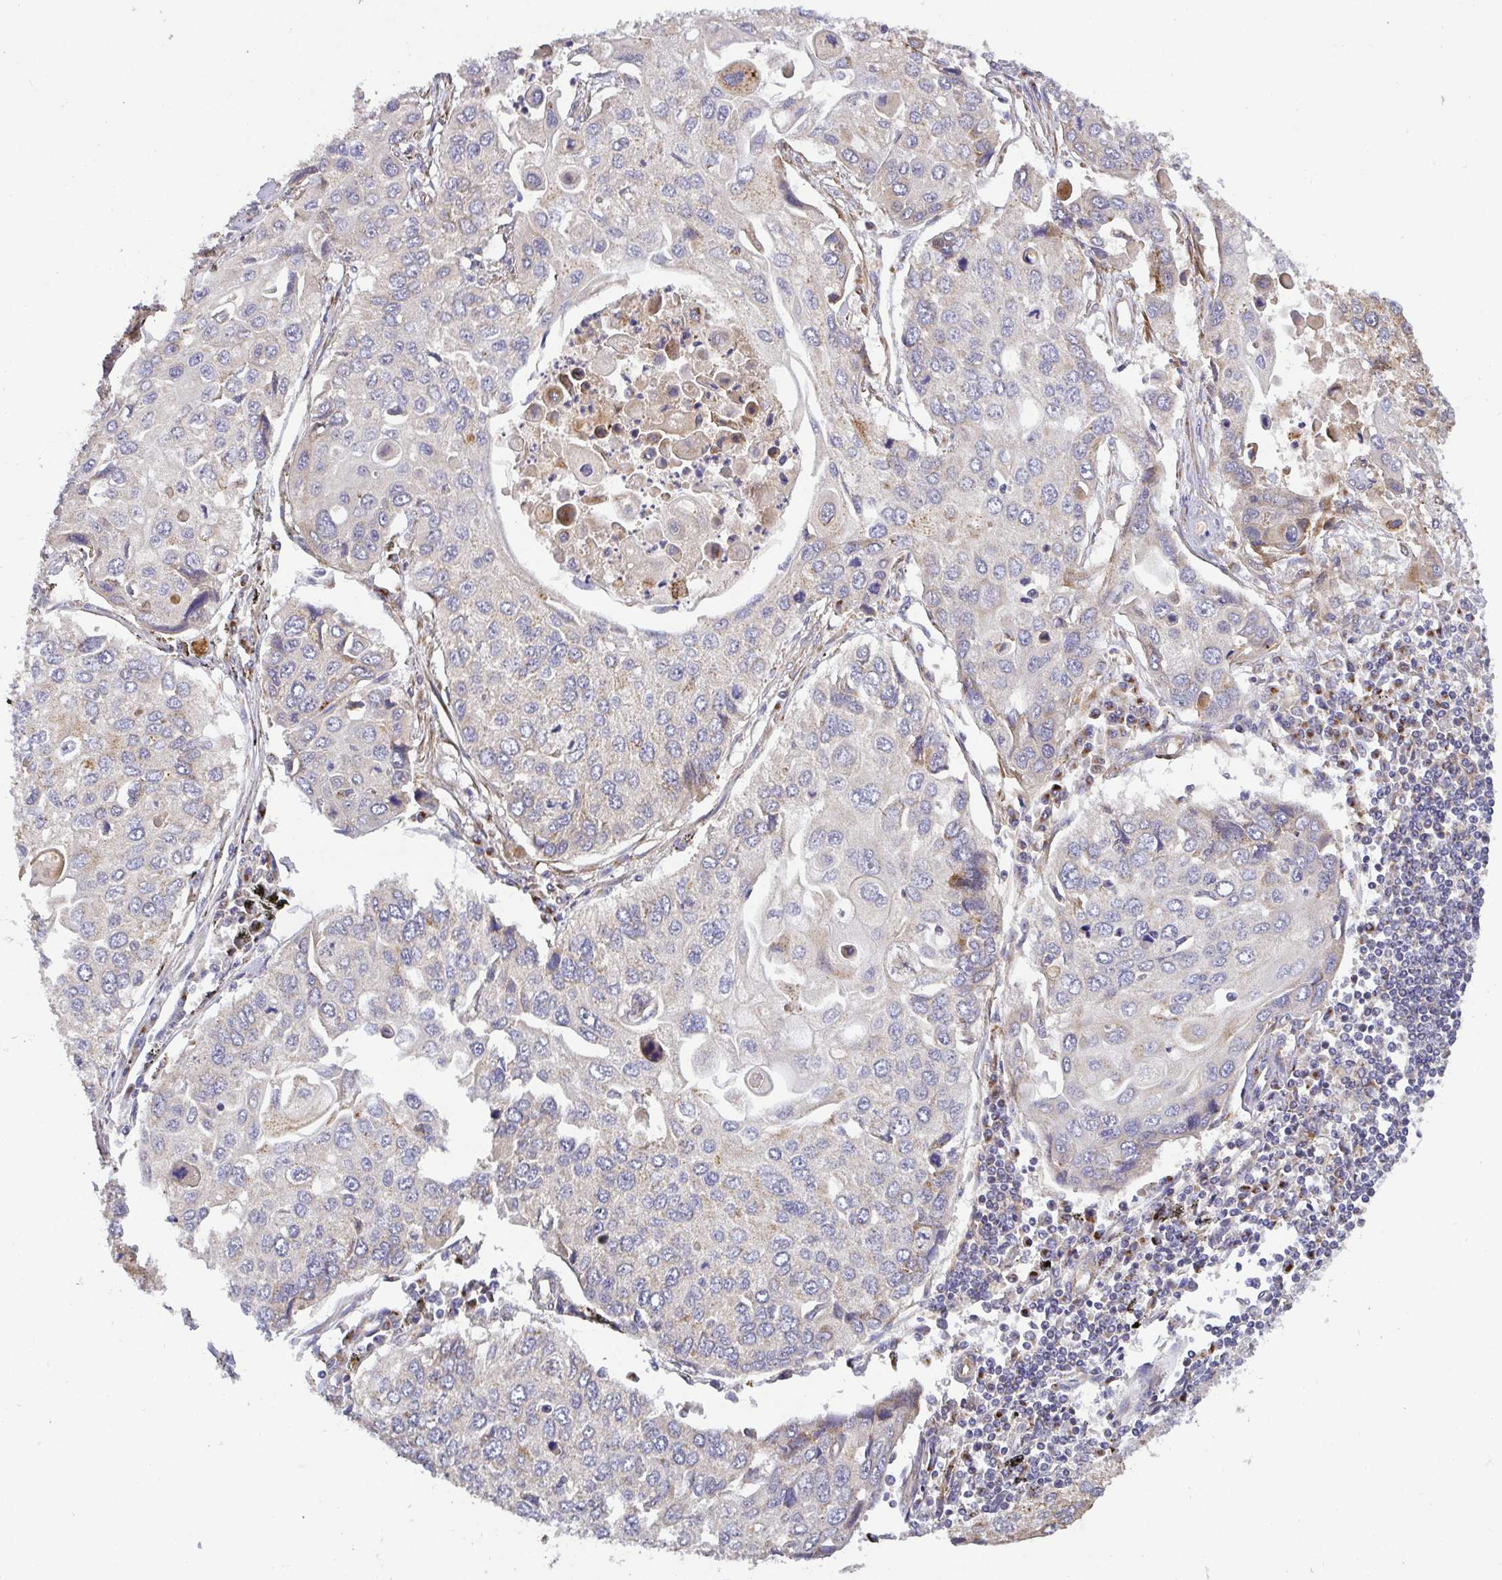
{"staining": {"intensity": "weak", "quantity": "<25%", "location": "cytoplasmic/membranous"}, "tissue": "lung cancer", "cell_type": "Tumor cells", "image_type": "cancer", "snomed": [{"axis": "morphology", "description": "Squamous cell carcinoma, NOS"}, {"axis": "morphology", "description": "Squamous cell carcinoma, metastatic, NOS"}, {"axis": "topography", "description": "Lung"}], "caption": "This histopathology image is of lung cancer stained with immunohistochemistry (IHC) to label a protein in brown with the nuclei are counter-stained blue. There is no staining in tumor cells.", "gene": "TM9SF4", "patient": {"sex": "male", "age": 63}}